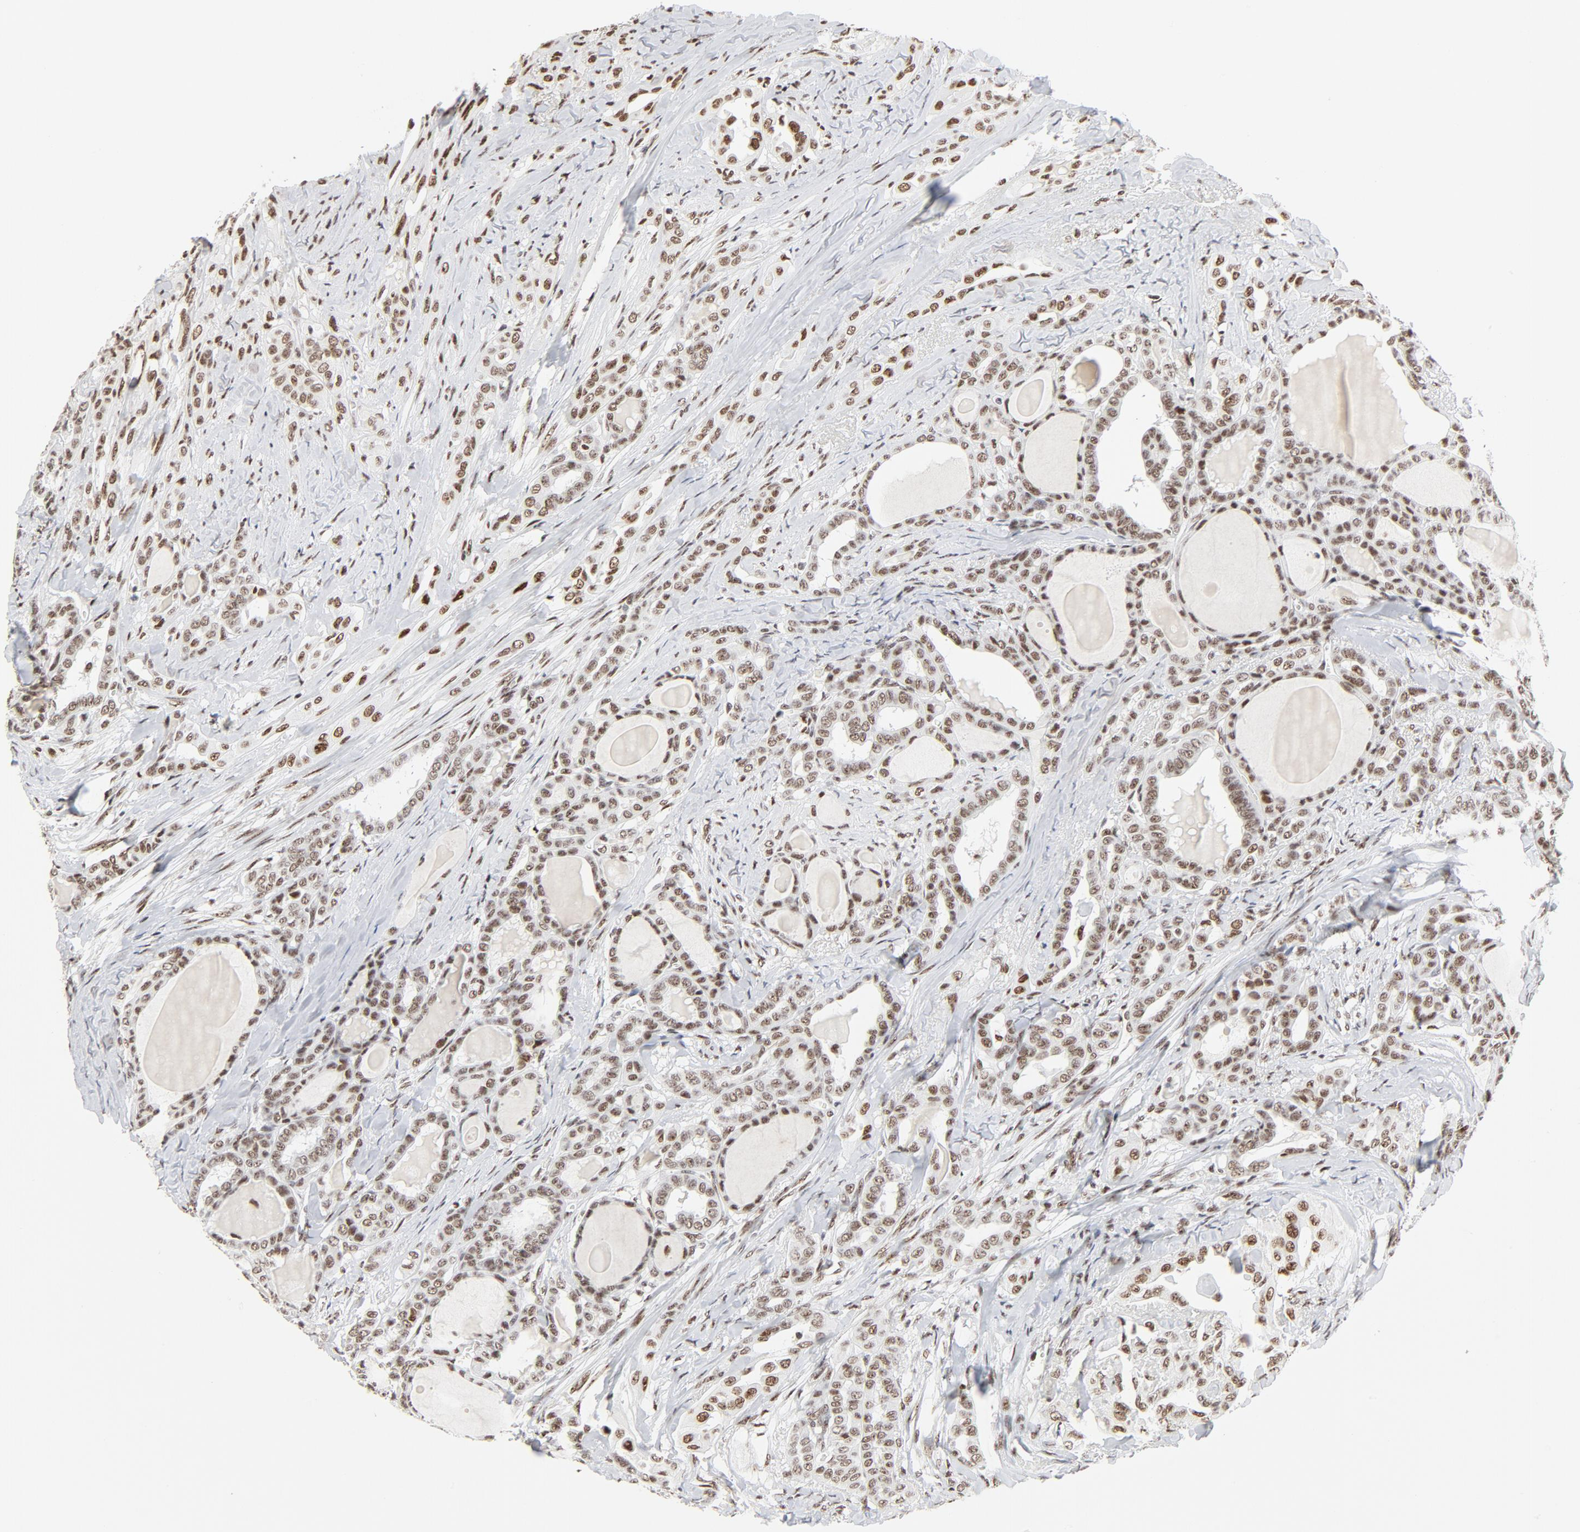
{"staining": {"intensity": "moderate", "quantity": ">75%", "location": "nuclear"}, "tissue": "thyroid cancer", "cell_type": "Tumor cells", "image_type": "cancer", "snomed": [{"axis": "morphology", "description": "Carcinoma, NOS"}, {"axis": "topography", "description": "Thyroid gland"}], "caption": "Brown immunohistochemical staining in thyroid cancer (carcinoma) exhibits moderate nuclear expression in about >75% of tumor cells.", "gene": "GTF2H1", "patient": {"sex": "female", "age": 91}}